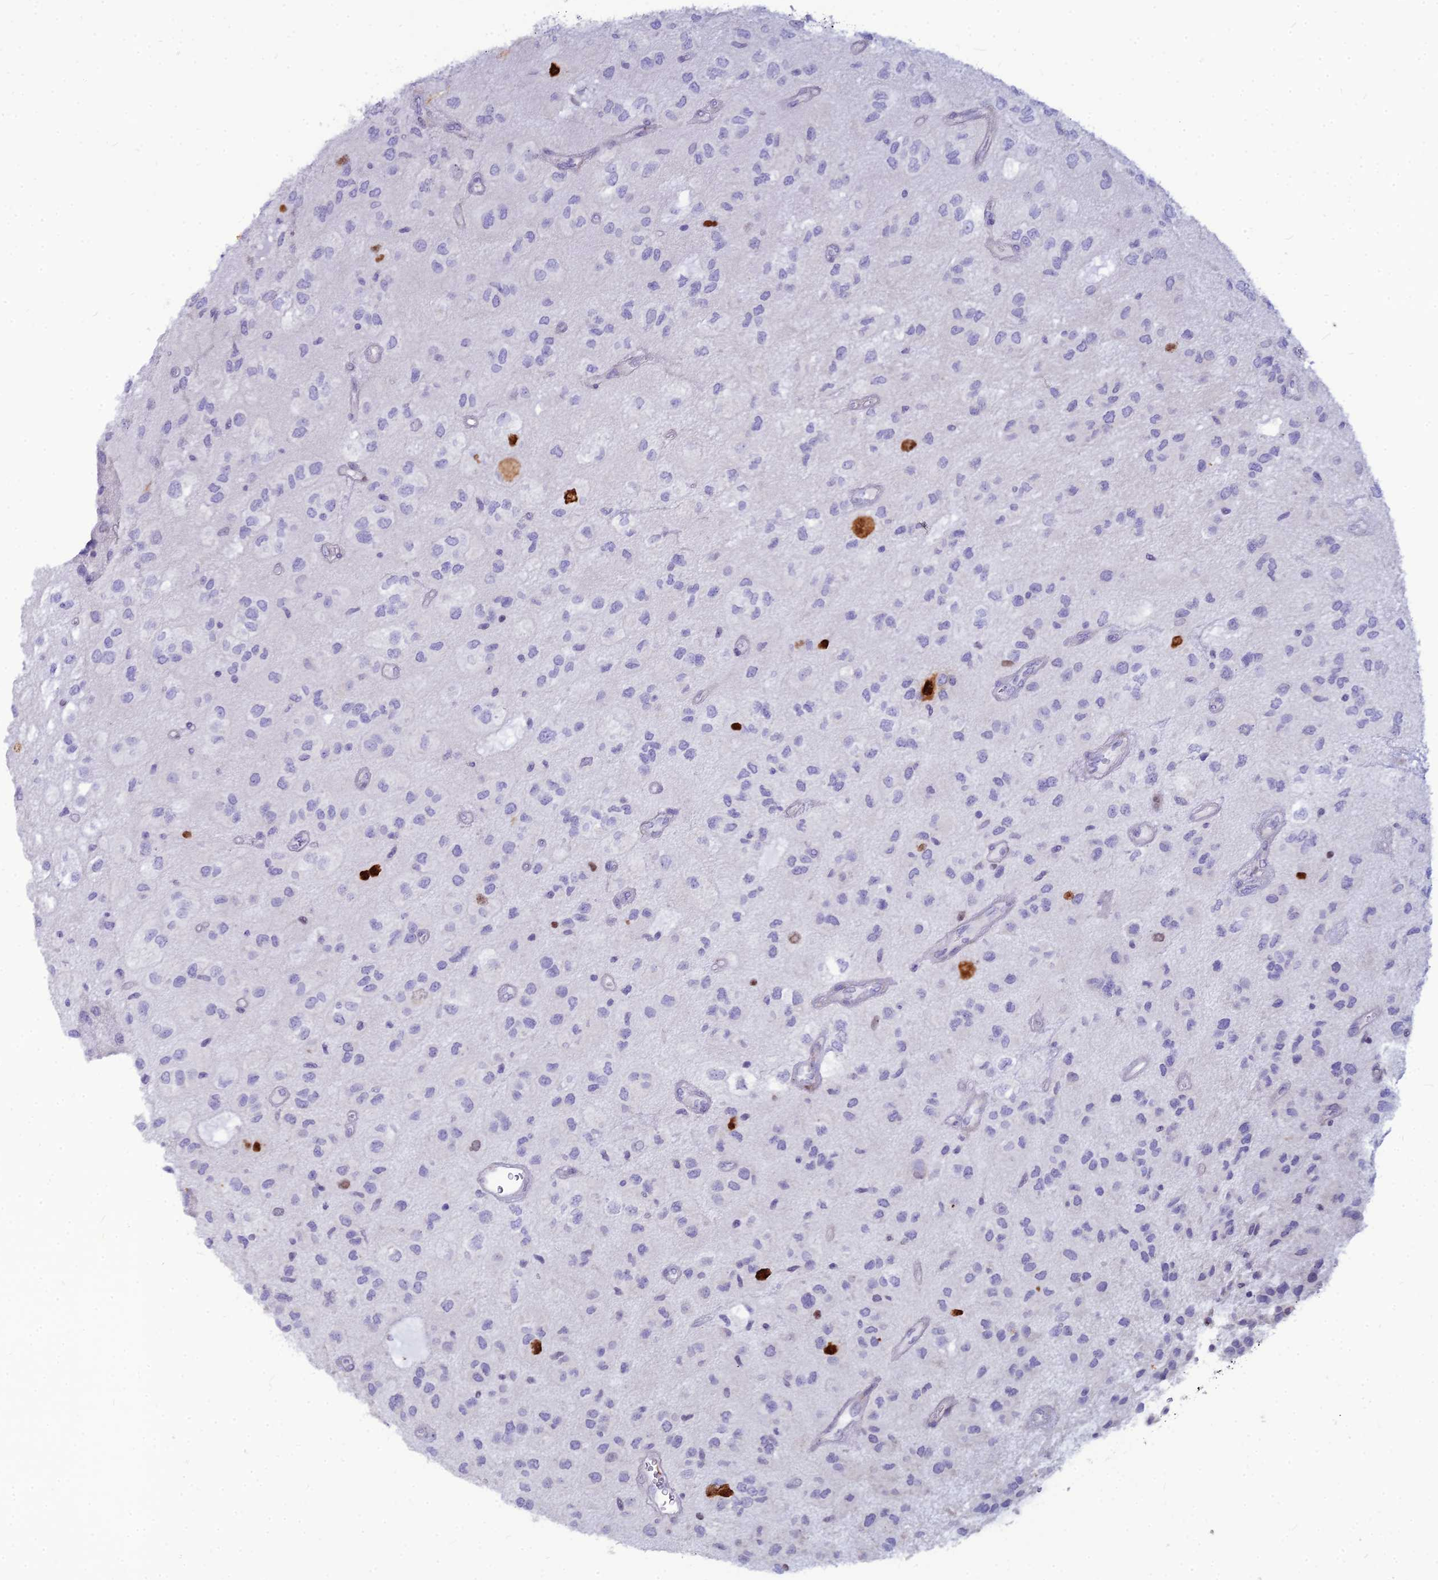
{"staining": {"intensity": "strong", "quantity": "<25%", "location": "nuclear"}, "tissue": "glioma", "cell_type": "Tumor cells", "image_type": "cancer", "snomed": [{"axis": "morphology", "description": "Glioma, malignant, Low grade"}, {"axis": "topography", "description": "Brain"}], "caption": "Immunohistochemistry (IHC) photomicrograph of neoplastic tissue: human glioma stained using immunohistochemistry (IHC) reveals medium levels of strong protein expression localized specifically in the nuclear of tumor cells, appearing as a nuclear brown color.", "gene": "NUSAP1", "patient": {"sex": "male", "age": 66}}